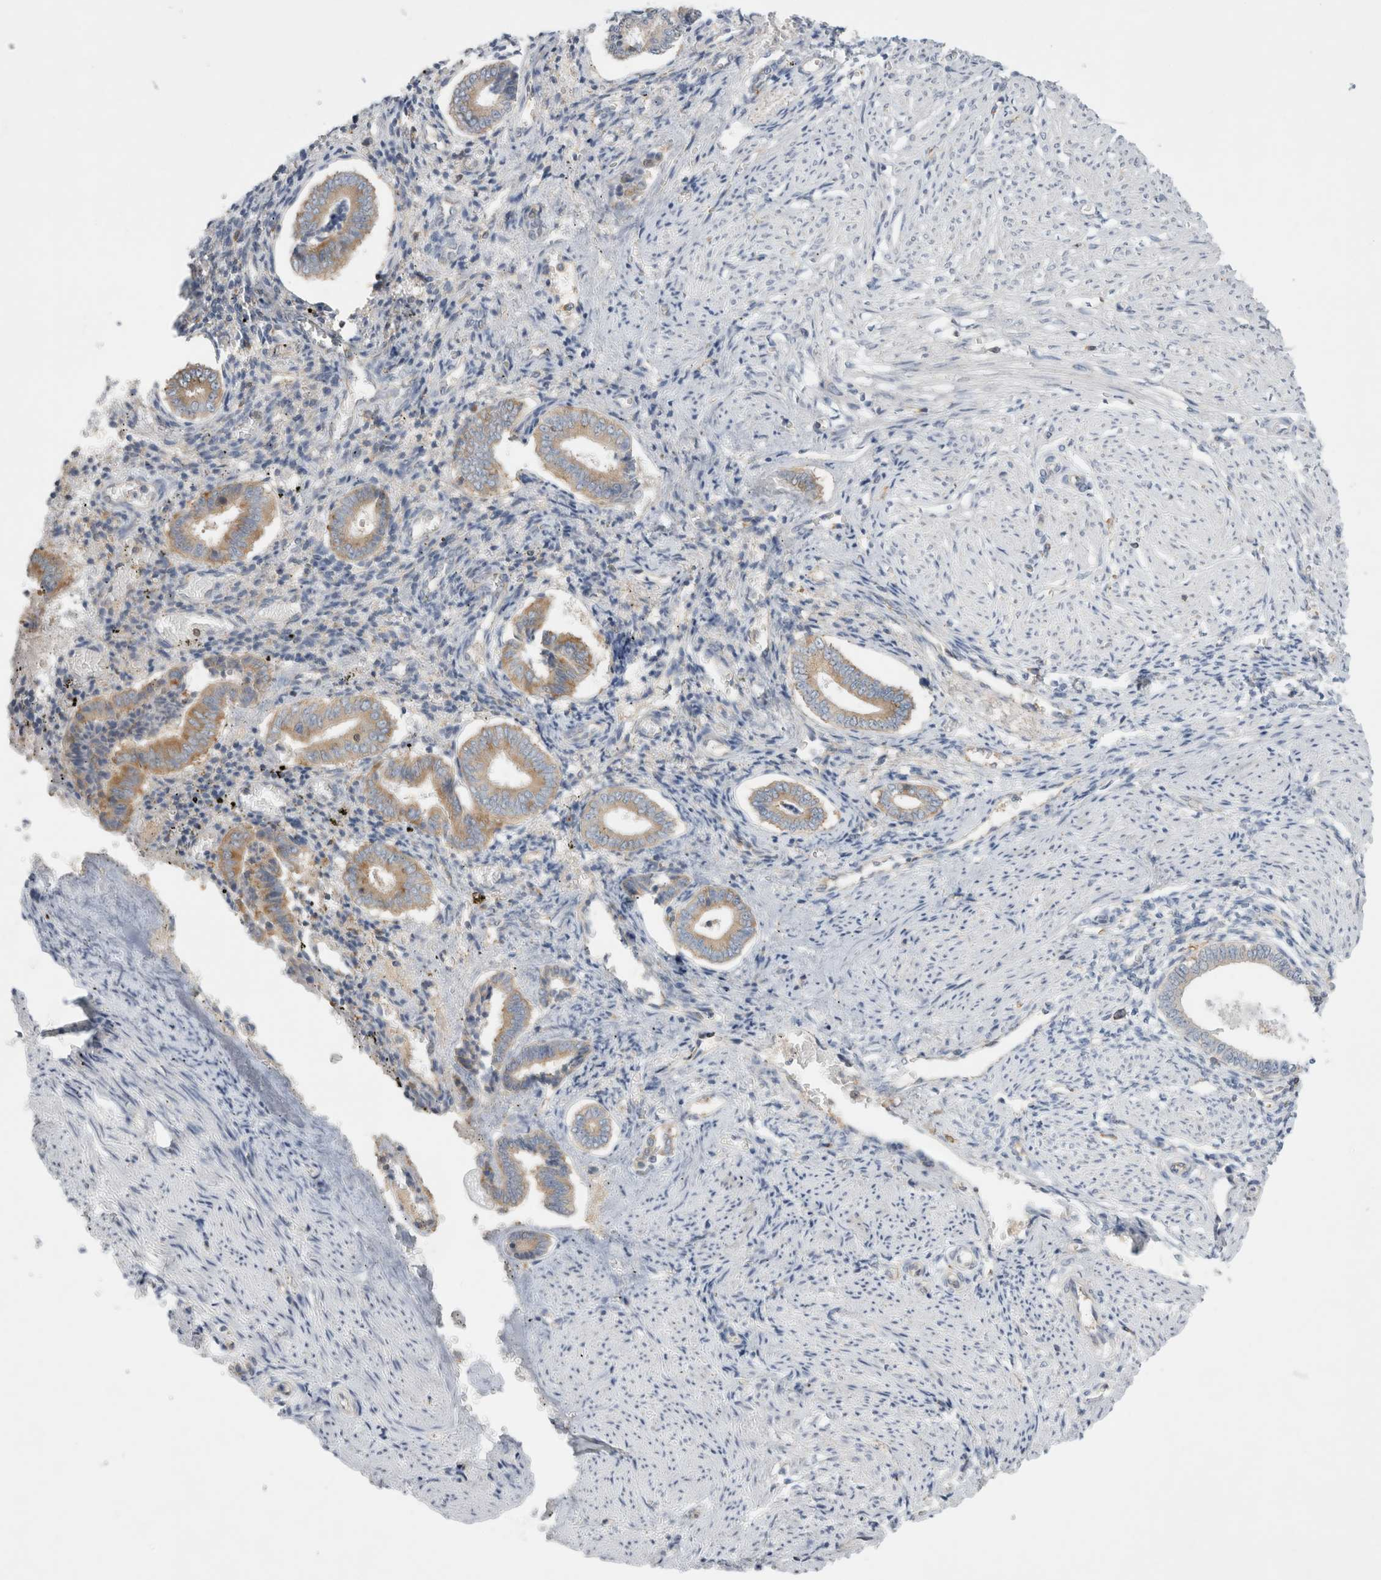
{"staining": {"intensity": "weak", "quantity": "<25%", "location": "cytoplasmic/membranous"}, "tissue": "endometrium", "cell_type": "Cells in endometrial stroma", "image_type": "normal", "snomed": [{"axis": "morphology", "description": "Normal tissue, NOS"}, {"axis": "topography", "description": "Endometrium"}], "caption": "The image demonstrates no staining of cells in endometrial stroma in unremarkable endometrium.", "gene": "ZNF23", "patient": {"sex": "female", "age": 42}}